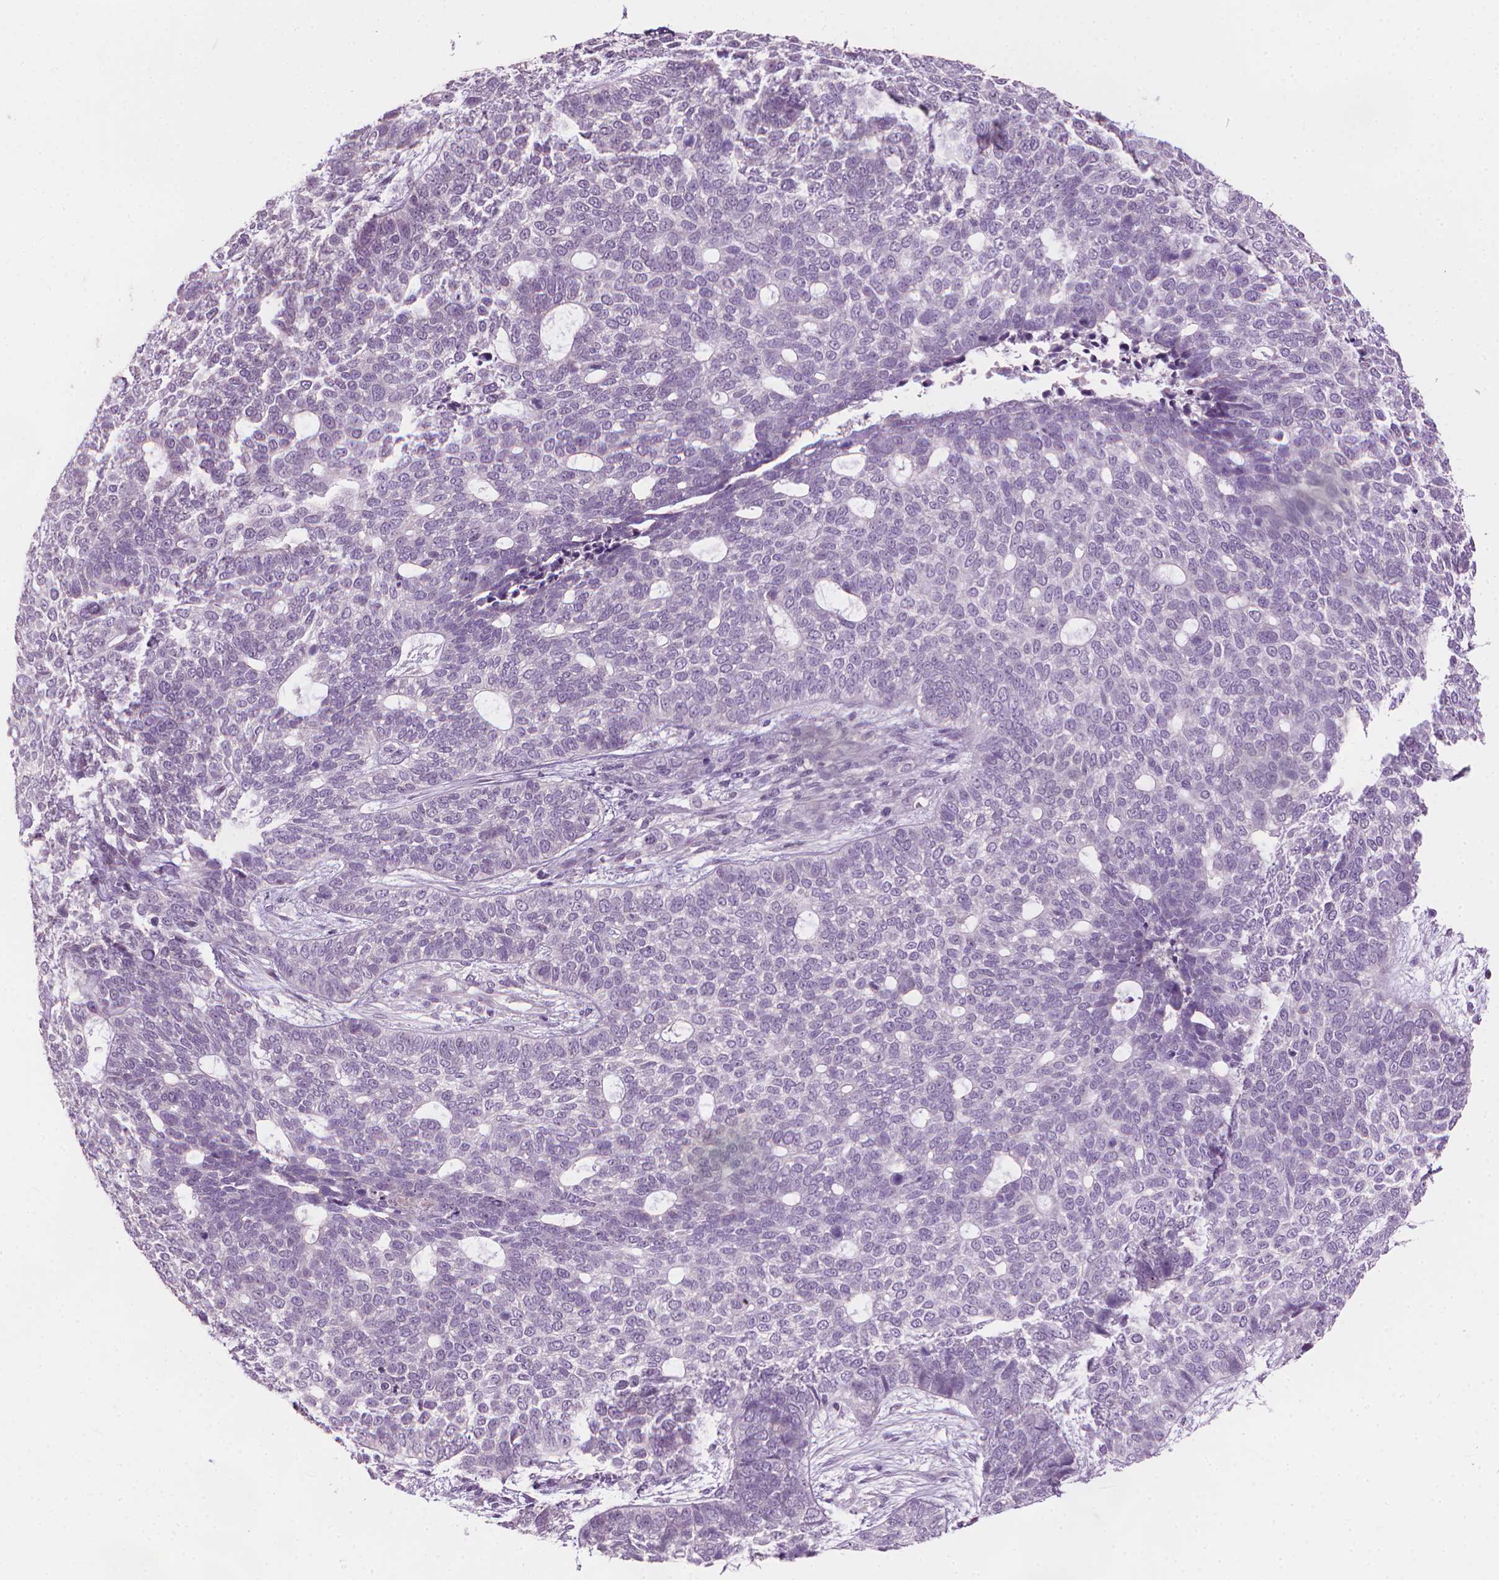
{"staining": {"intensity": "negative", "quantity": "none", "location": "none"}, "tissue": "skin cancer", "cell_type": "Tumor cells", "image_type": "cancer", "snomed": [{"axis": "morphology", "description": "Basal cell carcinoma"}, {"axis": "topography", "description": "Skin"}], "caption": "High power microscopy photomicrograph of an immunohistochemistry histopathology image of skin basal cell carcinoma, revealing no significant positivity in tumor cells. The staining was performed using DAB to visualize the protein expression in brown, while the nuclei were stained in blue with hematoxylin (Magnification: 20x).", "gene": "SAXO2", "patient": {"sex": "female", "age": 69}}